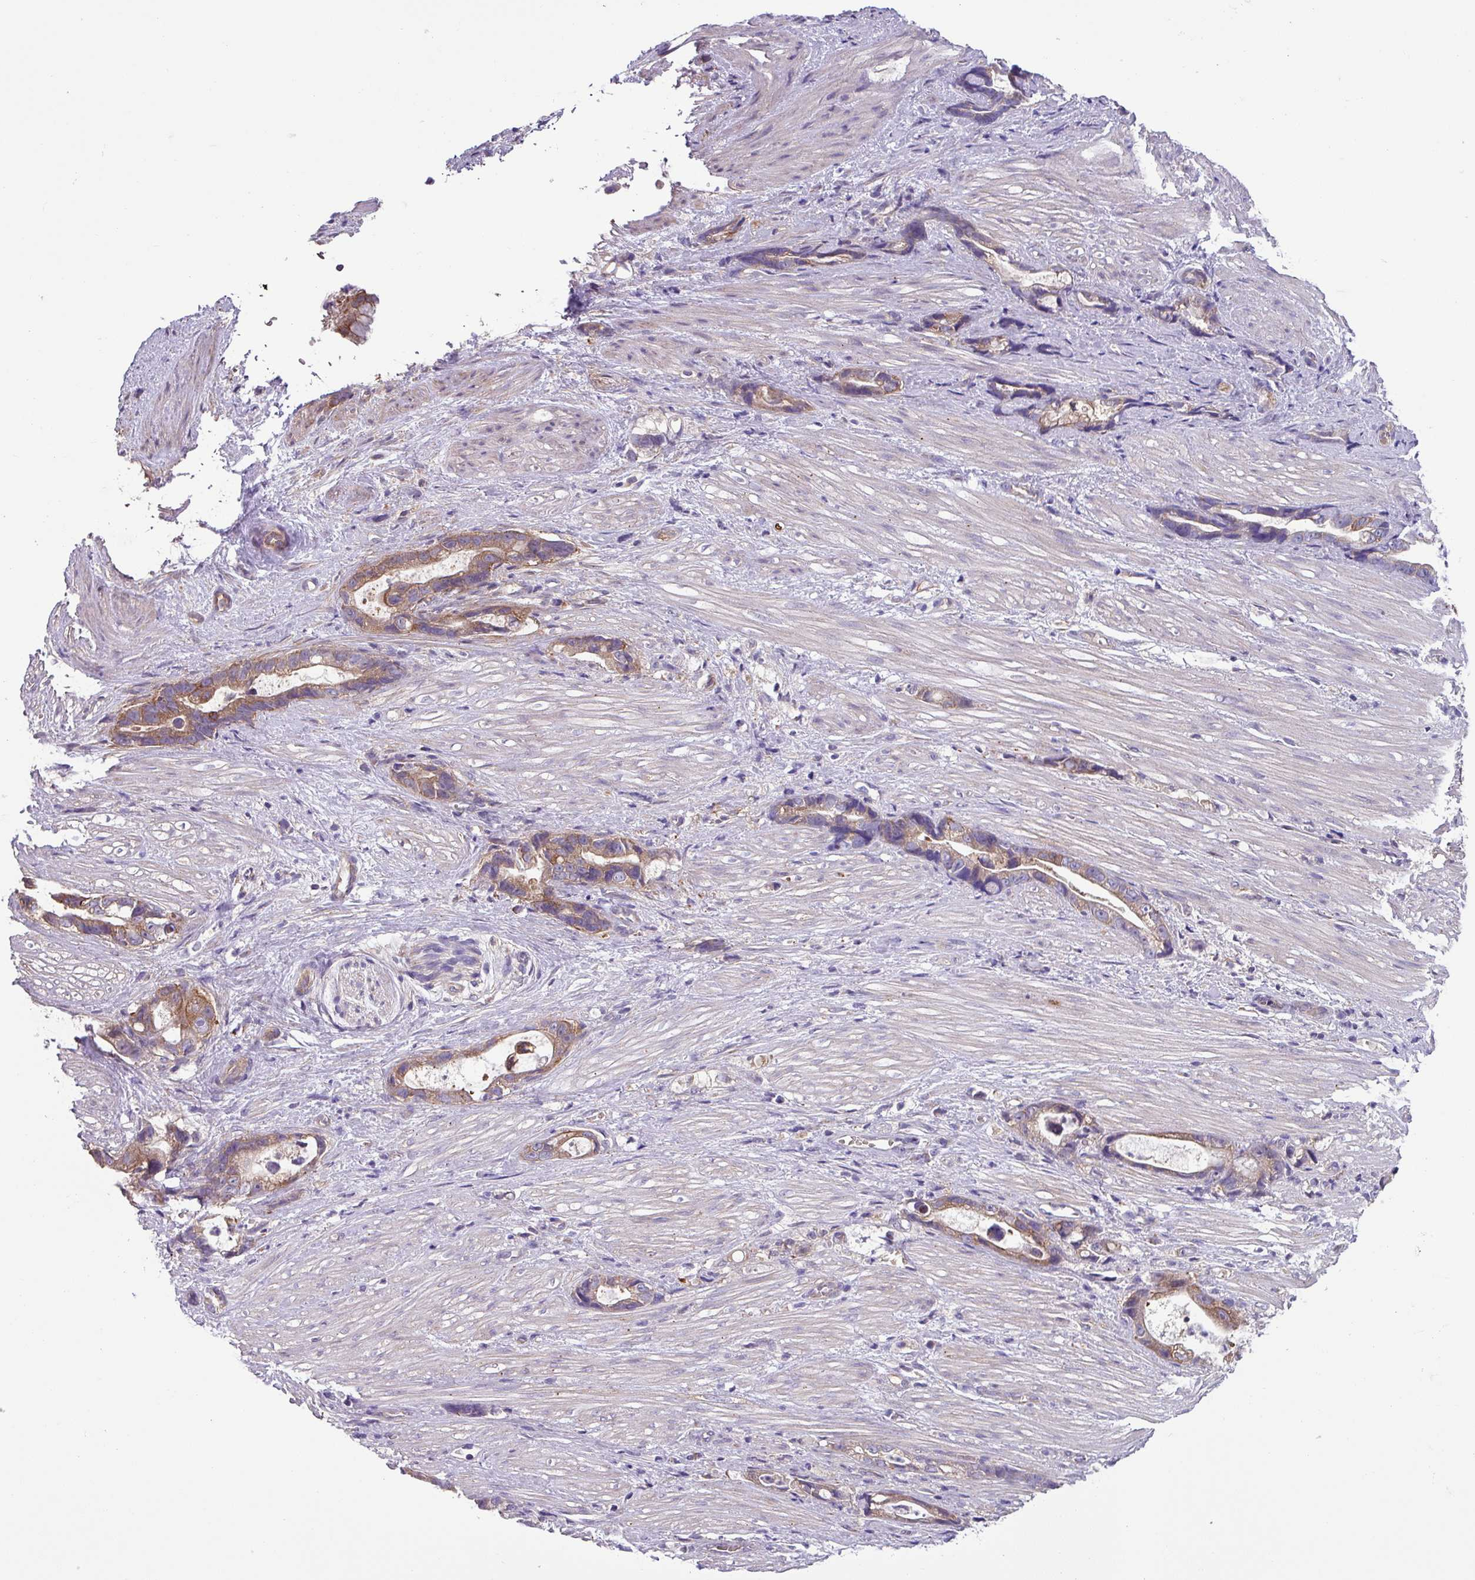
{"staining": {"intensity": "moderate", "quantity": ">75%", "location": "cytoplasmic/membranous"}, "tissue": "stomach cancer", "cell_type": "Tumor cells", "image_type": "cancer", "snomed": [{"axis": "morphology", "description": "Adenocarcinoma, NOS"}, {"axis": "topography", "description": "Stomach"}], "caption": "A micrograph of adenocarcinoma (stomach) stained for a protein exhibits moderate cytoplasmic/membranous brown staining in tumor cells. The protein of interest is stained brown, and the nuclei are stained in blue (DAB (3,3'-diaminobenzidine) IHC with brightfield microscopy, high magnification).", "gene": "SLC23A2", "patient": {"sex": "male", "age": 55}}